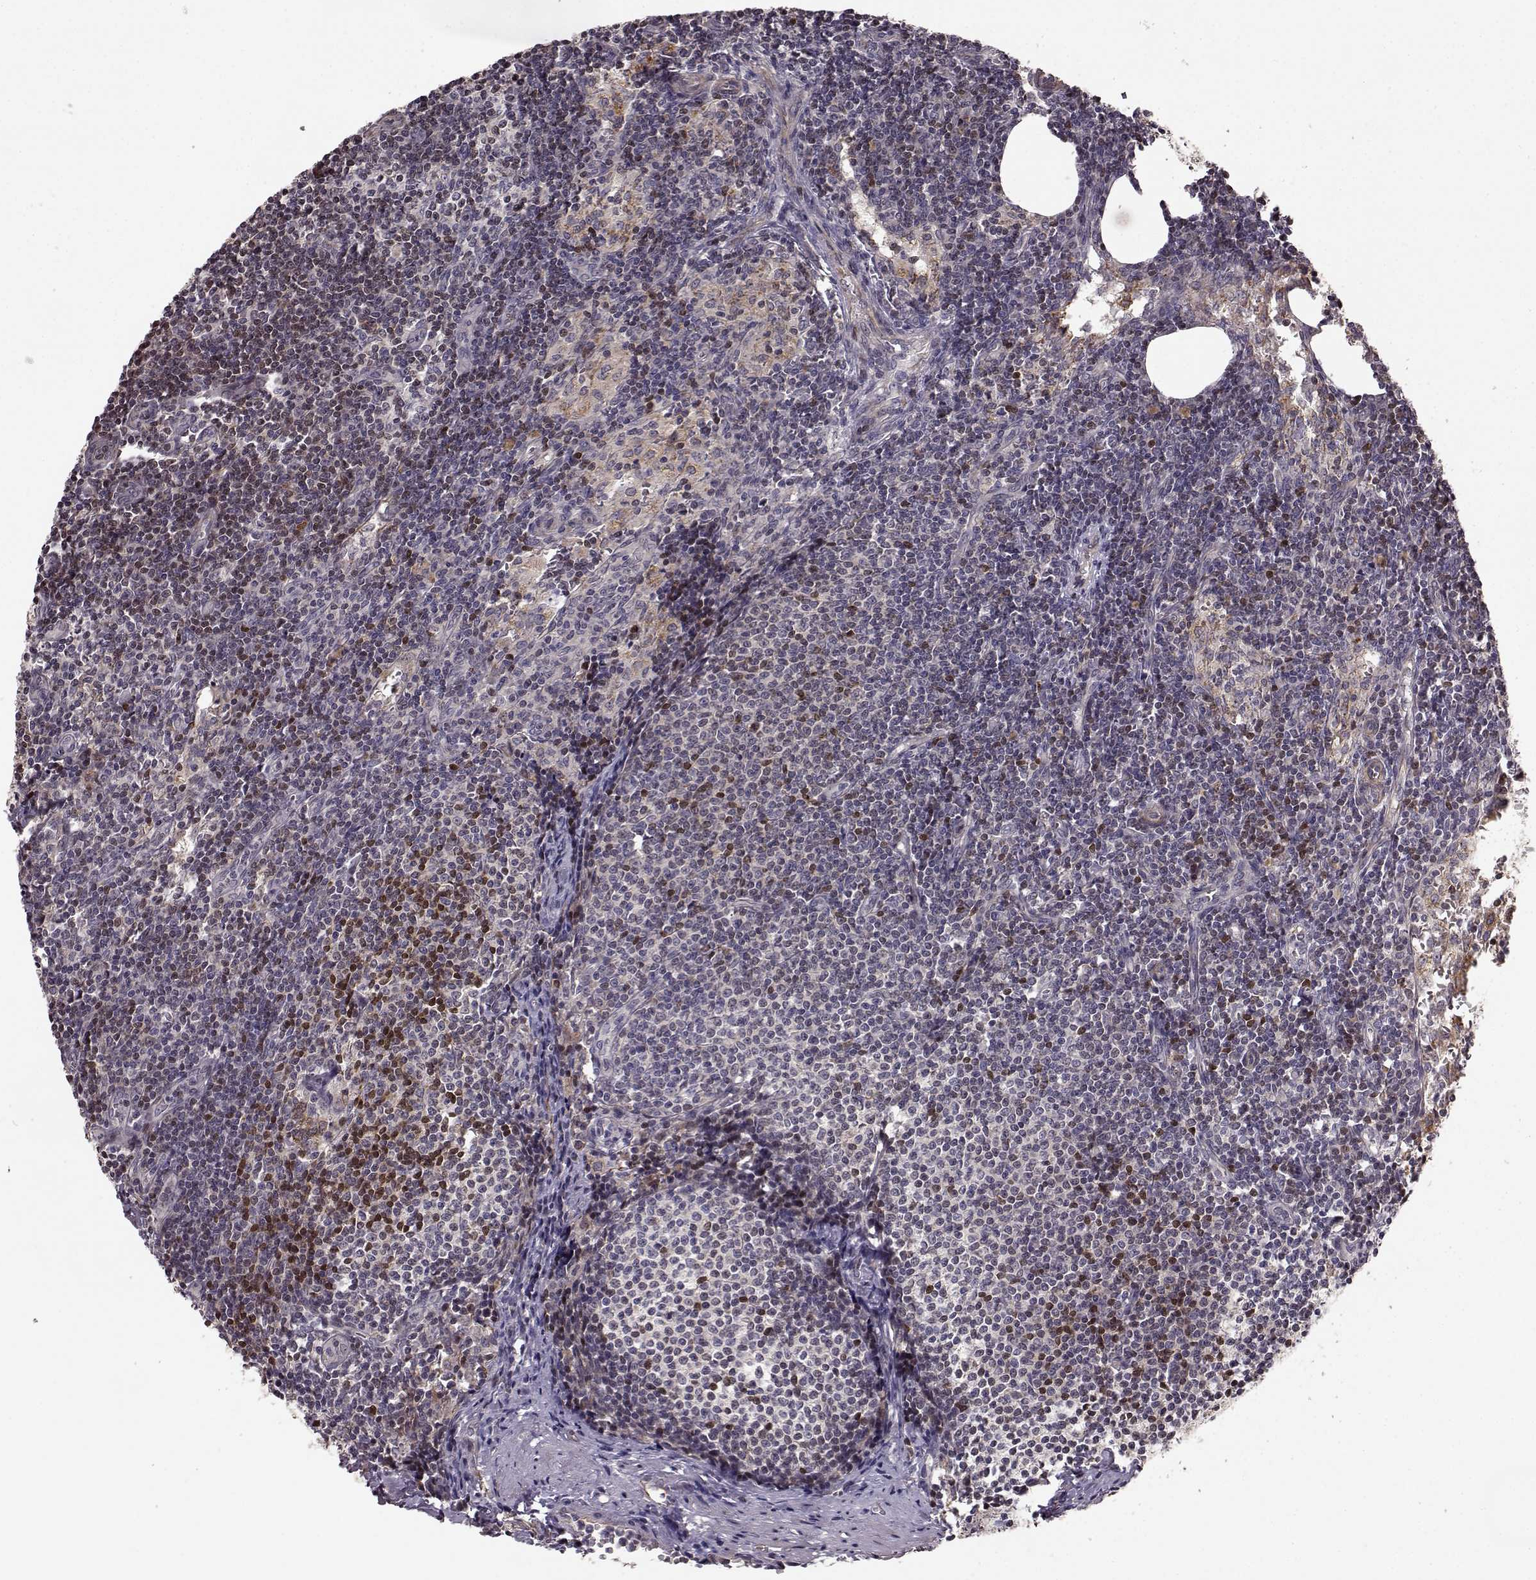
{"staining": {"intensity": "strong", "quantity": "<25%", "location": "nuclear"}, "tissue": "lymph node", "cell_type": "Germinal center cells", "image_type": "normal", "snomed": [{"axis": "morphology", "description": "Normal tissue, NOS"}, {"axis": "topography", "description": "Lymph node"}], "caption": "Lymph node stained for a protein displays strong nuclear positivity in germinal center cells. (Brightfield microscopy of DAB IHC at high magnification).", "gene": "BACH2", "patient": {"sex": "female", "age": 50}}